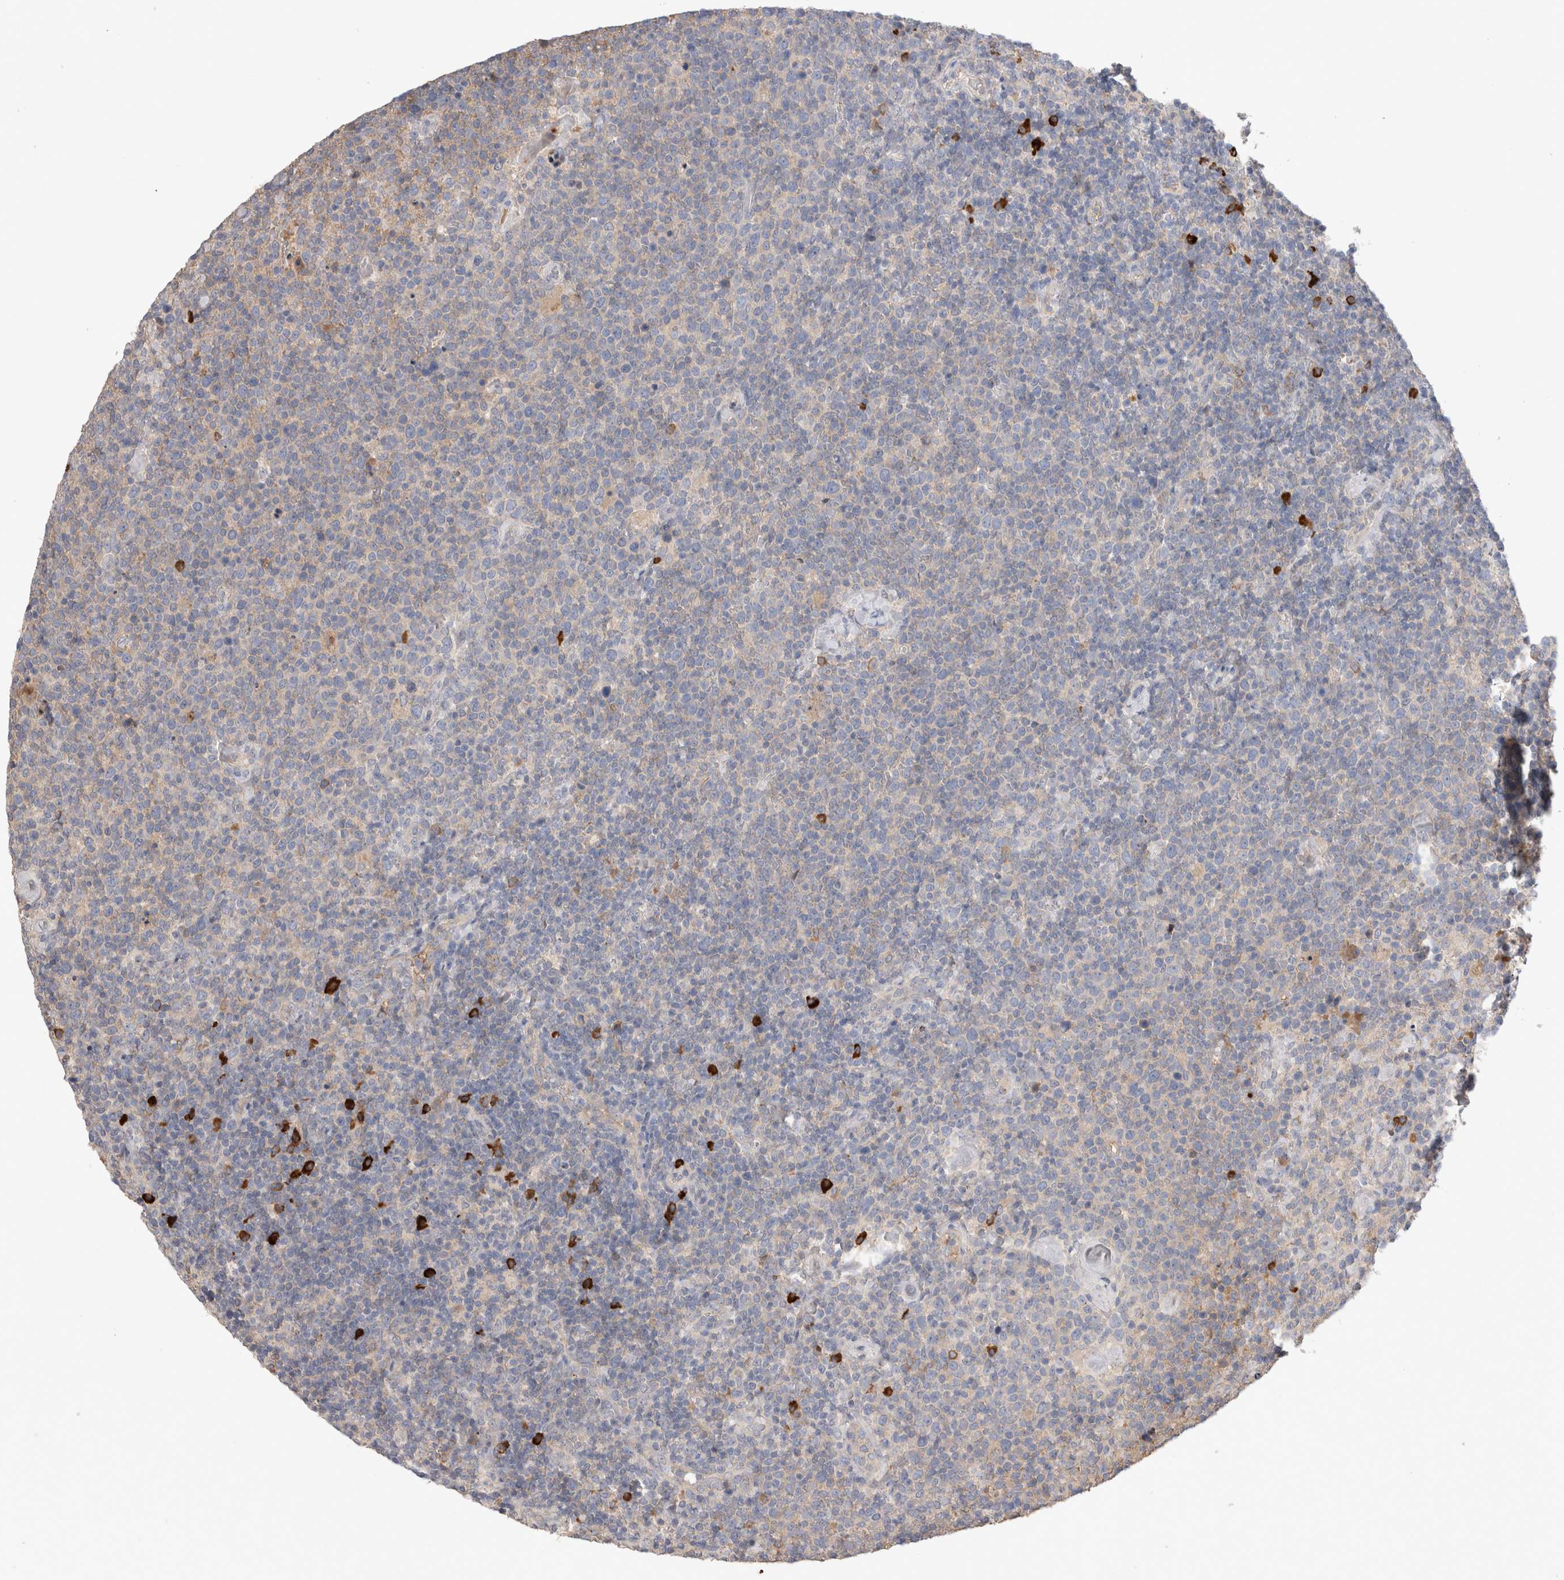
{"staining": {"intensity": "negative", "quantity": "none", "location": "none"}, "tissue": "lymphoma", "cell_type": "Tumor cells", "image_type": "cancer", "snomed": [{"axis": "morphology", "description": "Malignant lymphoma, non-Hodgkin's type, High grade"}, {"axis": "topography", "description": "Lymph node"}], "caption": "Immunohistochemical staining of high-grade malignant lymphoma, non-Hodgkin's type displays no significant positivity in tumor cells. The staining was performed using DAB (3,3'-diaminobenzidine) to visualize the protein expression in brown, while the nuclei were stained in blue with hematoxylin (Magnification: 20x).", "gene": "PPP3CC", "patient": {"sex": "male", "age": 61}}